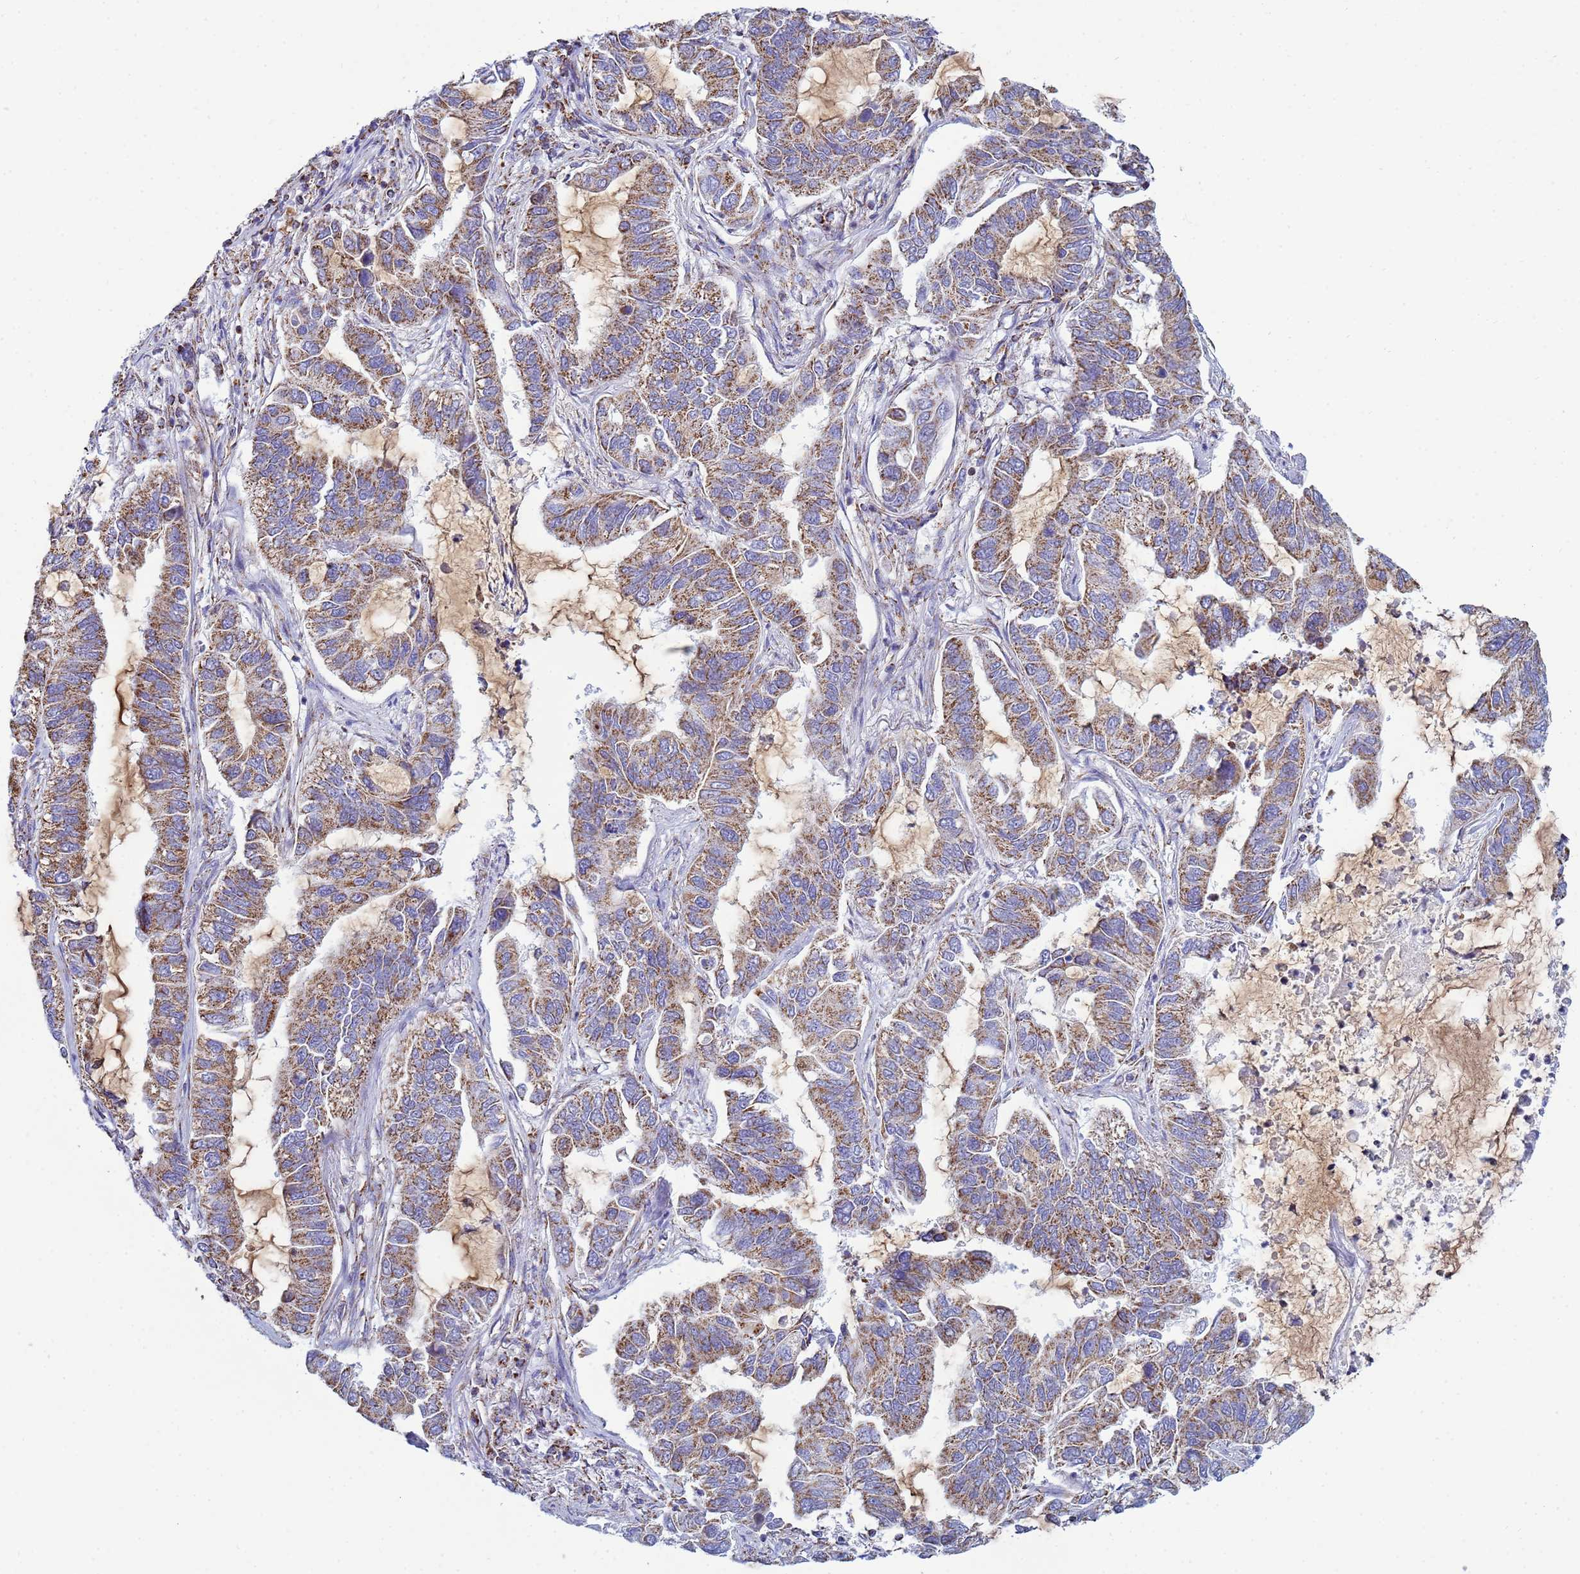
{"staining": {"intensity": "moderate", "quantity": ">75%", "location": "cytoplasmic/membranous"}, "tissue": "lung cancer", "cell_type": "Tumor cells", "image_type": "cancer", "snomed": [{"axis": "morphology", "description": "Adenocarcinoma, NOS"}, {"axis": "topography", "description": "Lung"}], "caption": "A medium amount of moderate cytoplasmic/membranous staining is appreciated in approximately >75% of tumor cells in lung adenocarcinoma tissue.", "gene": "COQ4", "patient": {"sex": "male", "age": 64}}